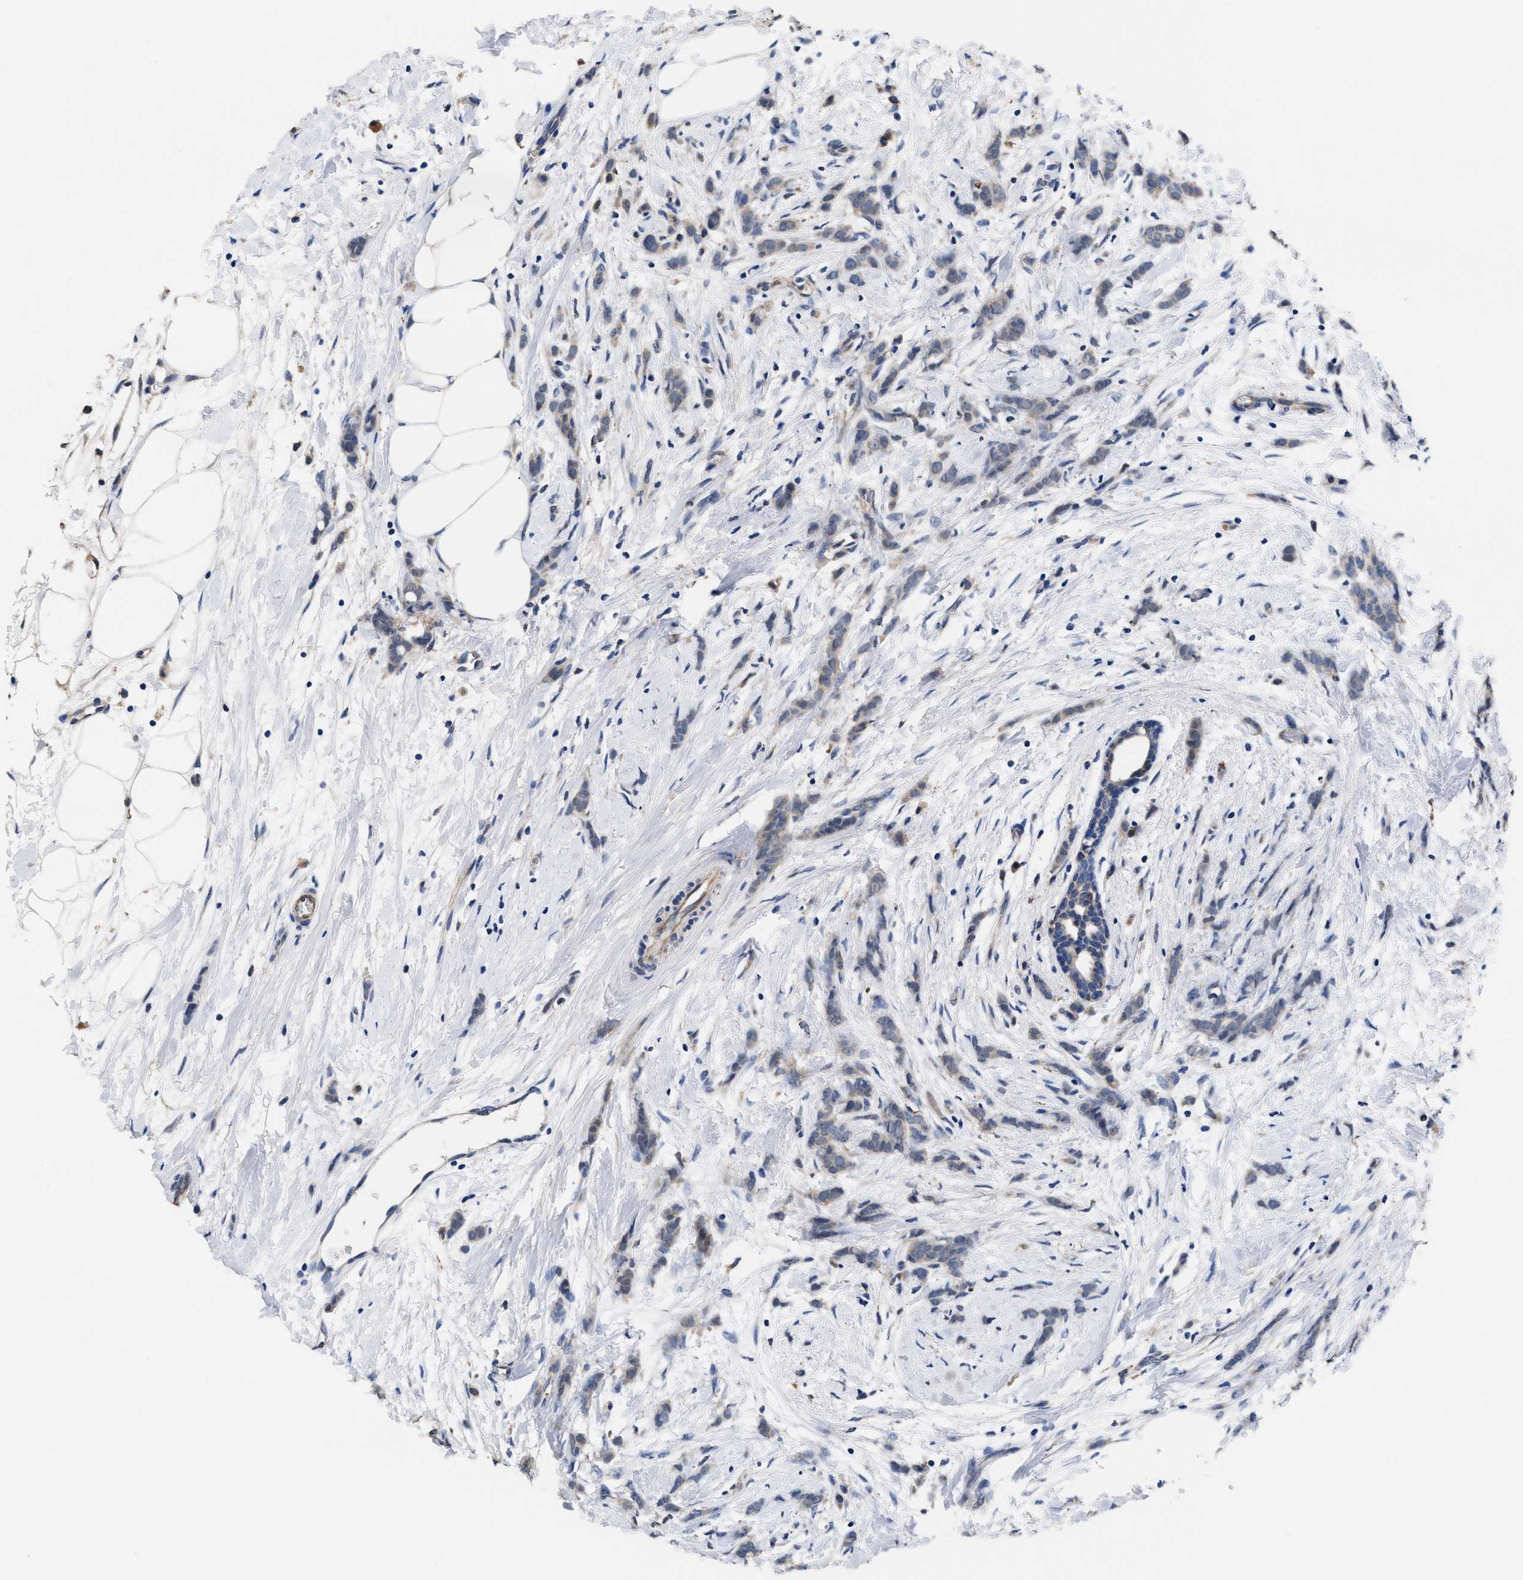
{"staining": {"intensity": "weak", "quantity": ">75%", "location": "cytoplasmic/membranous"}, "tissue": "breast cancer", "cell_type": "Tumor cells", "image_type": "cancer", "snomed": [{"axis": "morphology", "description": "Lobular carcinoma, in situ"}, {"axis": "morphology", "description": "Lobular carcinoma"}, {"axis": "topography", "description": "Breast"}], "caption": "An immunohistochemistry histopathology image of tumor tissue is shown. Protein staining in brown labels weak cytoplasmic/membranous positivity in lobular carcinoma (breast) within tumor cells.", "gene": "ACLY", "patient": {"sex": "female", "age": 41}}